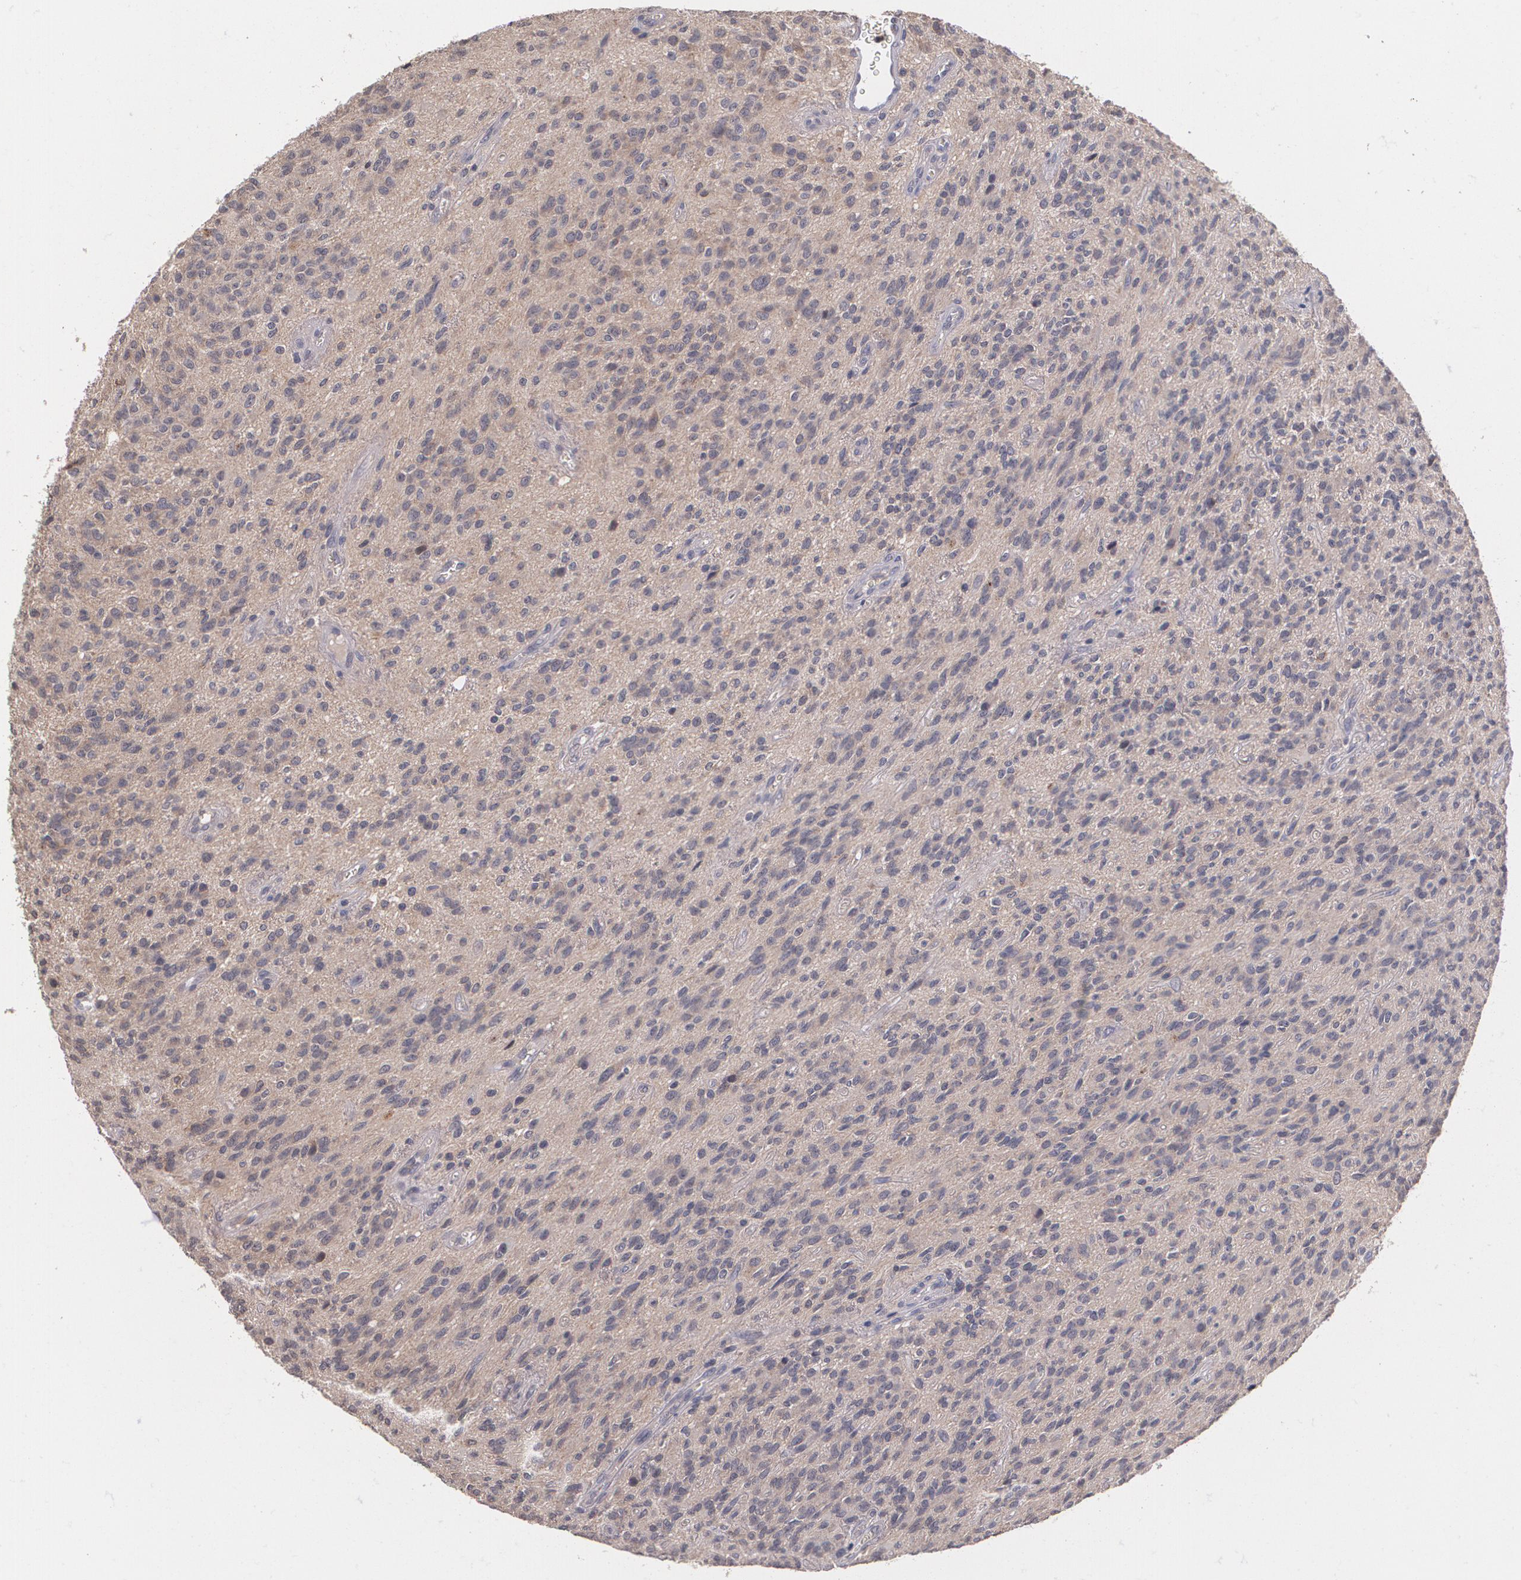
{"staining": {"intensity": "weak", "quantity": "25%-75%", "location": "cytoplasmic/membranous"}, "tissue": "glioma", "cell_type": "Tumor cells", "image_type": "cancer", "snomed": [{"axis": "morphology", "description": "Glioma, malignant, Low grade"}, {"axis": "topography", "description": "Brain"}], "caption": "Protein expression analysis of glioma displays weak cytoplasmic/membranous expression in about 25%-75% of tumor cells.", "gene": "IFNGR2", "patient": {"sex": "female", "age": 15}}